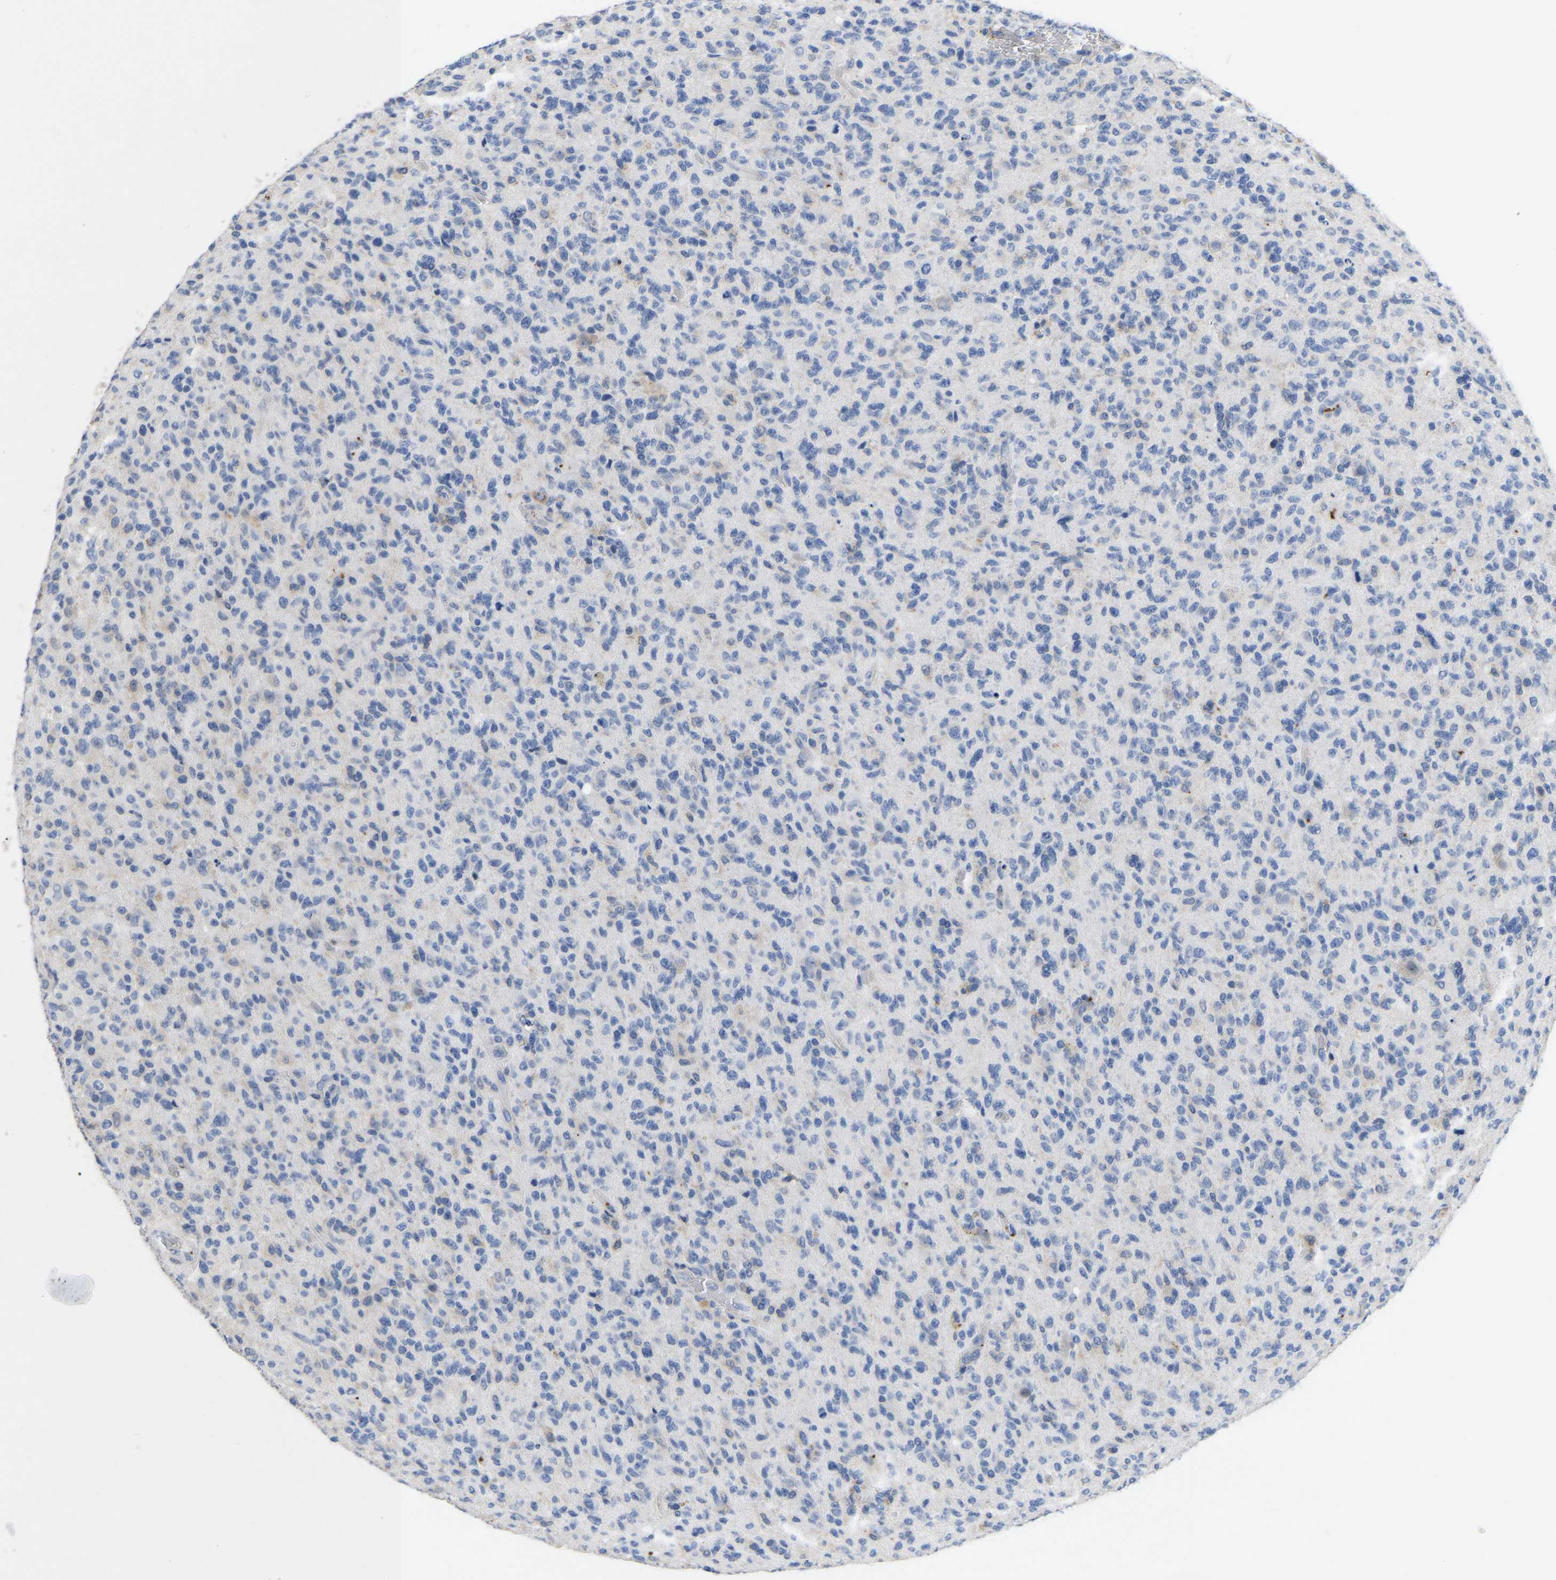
{"staining": {"intensity": "negative", "quantity": "none", "location": "none"}, "tissue": "glioma", "cell_type": "Tumor cells", "image_type": "cancer", "snomed": [{"axis": "morphology", "description": "Glioma, malignant, High grade"}, {"axis": "topography", "description": "Brain"}], "caption": "An immunohistochemistry (IHC) image of glioma is shown. There is no staining in tumor cells of glioma.", "gene": "FGF18", "patient": {"sex": "male", "age": 71}}